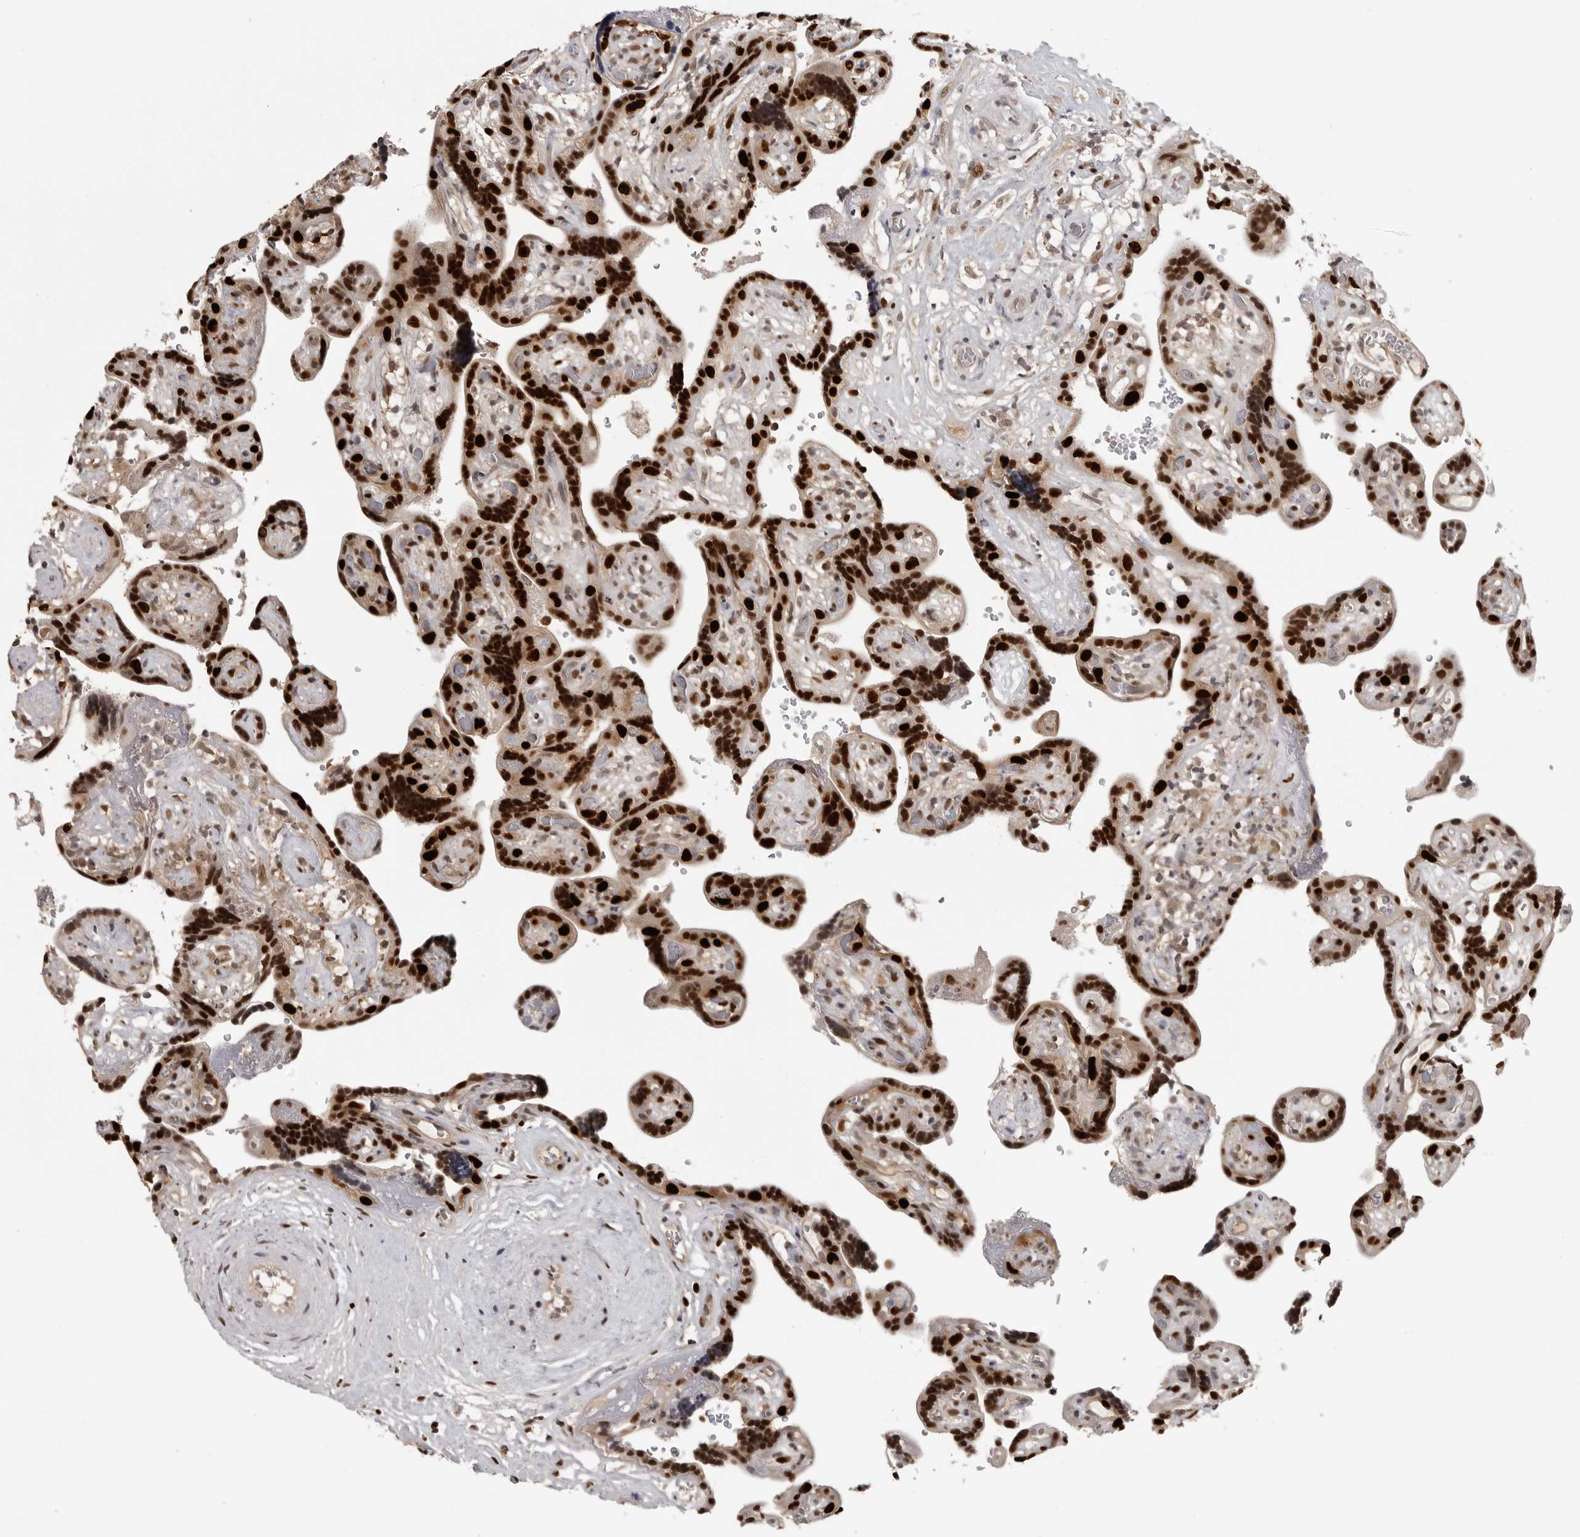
{"staining": {"intensity": "strong", "quantity": ">75%", "location": "cytoplasmic/membranous,nuclear"}, "tissue": "placenta", "cell_type": "Decidual cells", "image_type": "normal", "snomed": [{"axis": "morphology", "description": "Normal tissue, NOS"}, {"axis": "topography", "description": "Placenta"}], "caption": "The micrograph demonstrates immunohistochemical staining of normal placenta. There is strong cytoplasmic/membranous,nuclear expression is identified in approximately >75% of decidual cells.", "gene": "PEG3", "patient": {"sex": "female", "age": 30}}